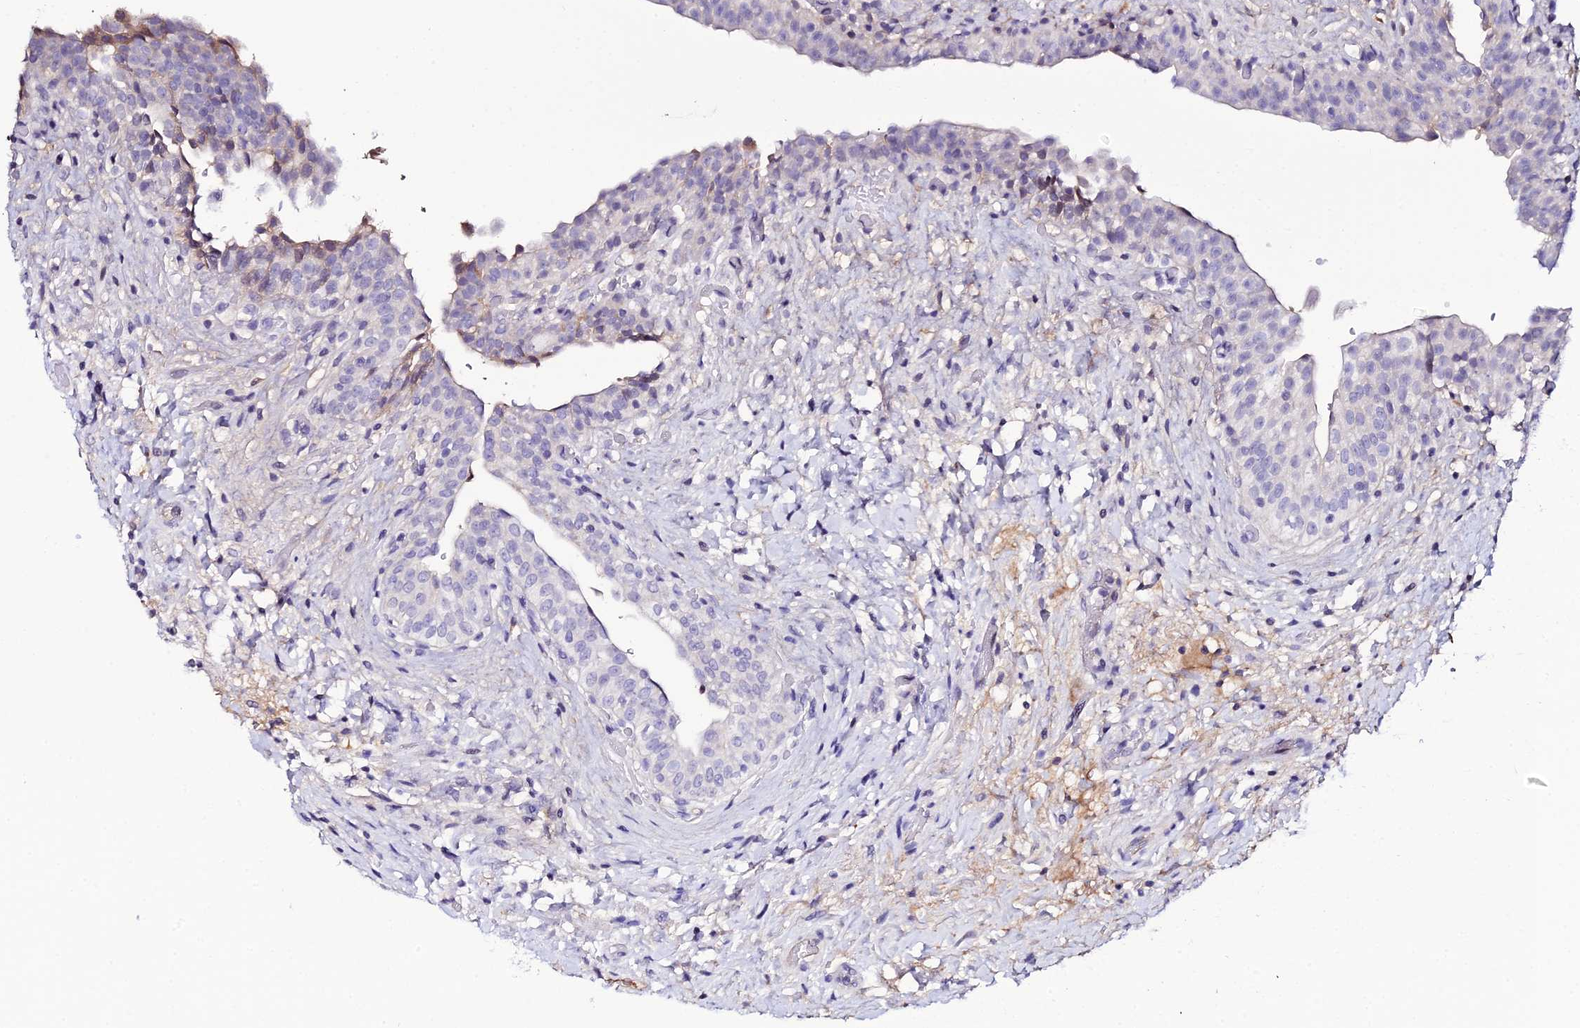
{"staining": {"intensity": "weak", "quantity": "<25%", "location": "cytoplasmic/membranous,nuclear"}, "tissue": "urinary bladder", "cell_type": "Urothelial cells", "image_type": "normal", "snomed": [{"axis": "morphology", "description": "Normal tissue, NOS"}, {"axis": "topography", "description": "Urinary bladder"}], "caption": "This is an immunohistochemistry histopathology image of benign urinary bladder. There is no expression in urothelial cells.", "gene": "DEFB132", "patient": {"sex": "male", "age": 69}}